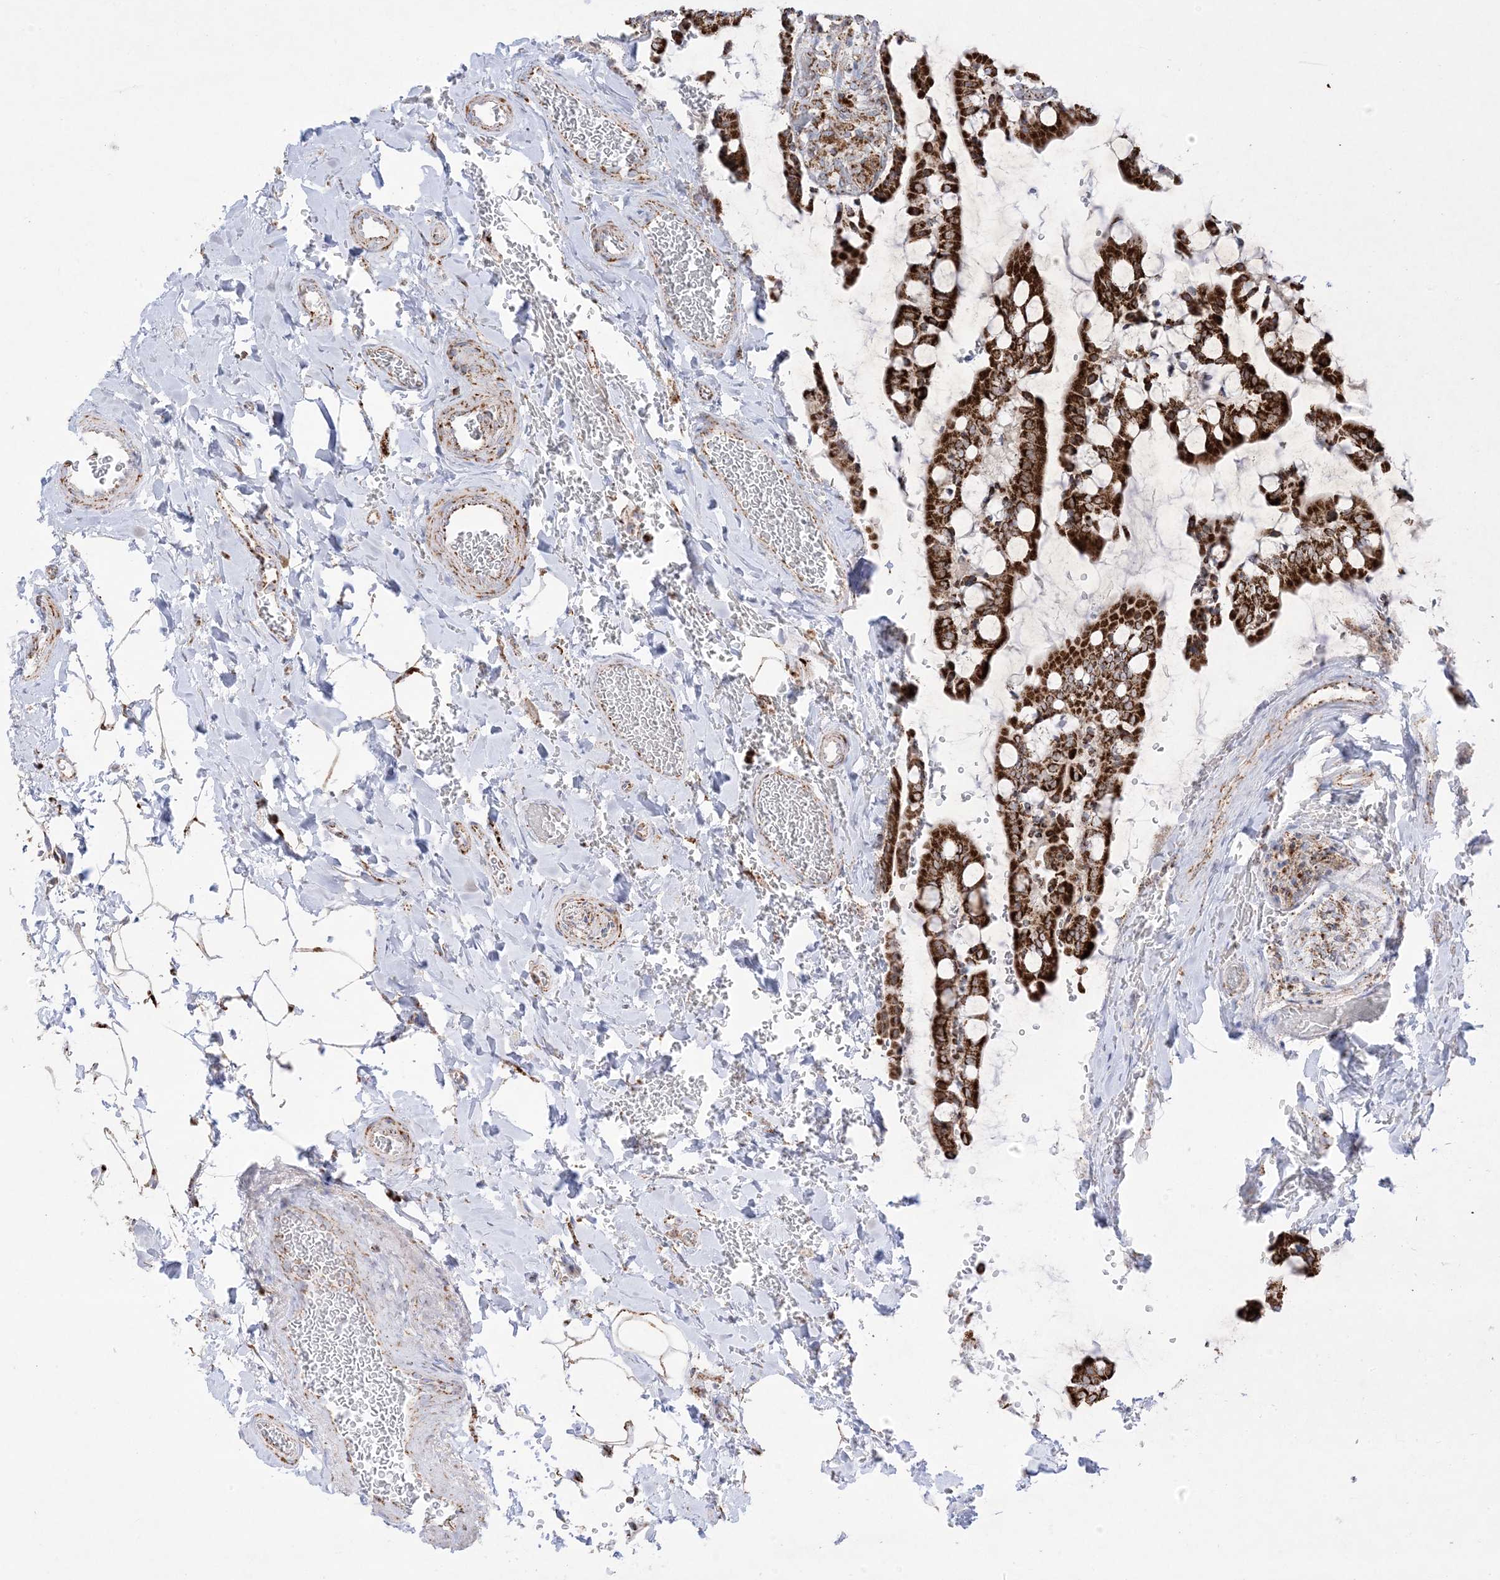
{"staining": {"intensity": "strong", "quantity": ">75%", "location": "cytoplasmic/membranous"}, "tissue": "small intestine", "cell_type": "Glandular cells", "image_type": "normal", "snomed": [{"axis": "morphology", "description": "Normal tissue, NOS"}, {"axis": "topography", "description": "Small intestine"}], "caption": "Immunohistochemistry (IHC) (DAB) staining of normal human small intestine displays strong cytoplasmic/membranous protein staining in about >75% of glandular cells. Nuclei are stained in blue.", "gene": "MRPS36", "patient": {"sex": "male", "age": 52}}